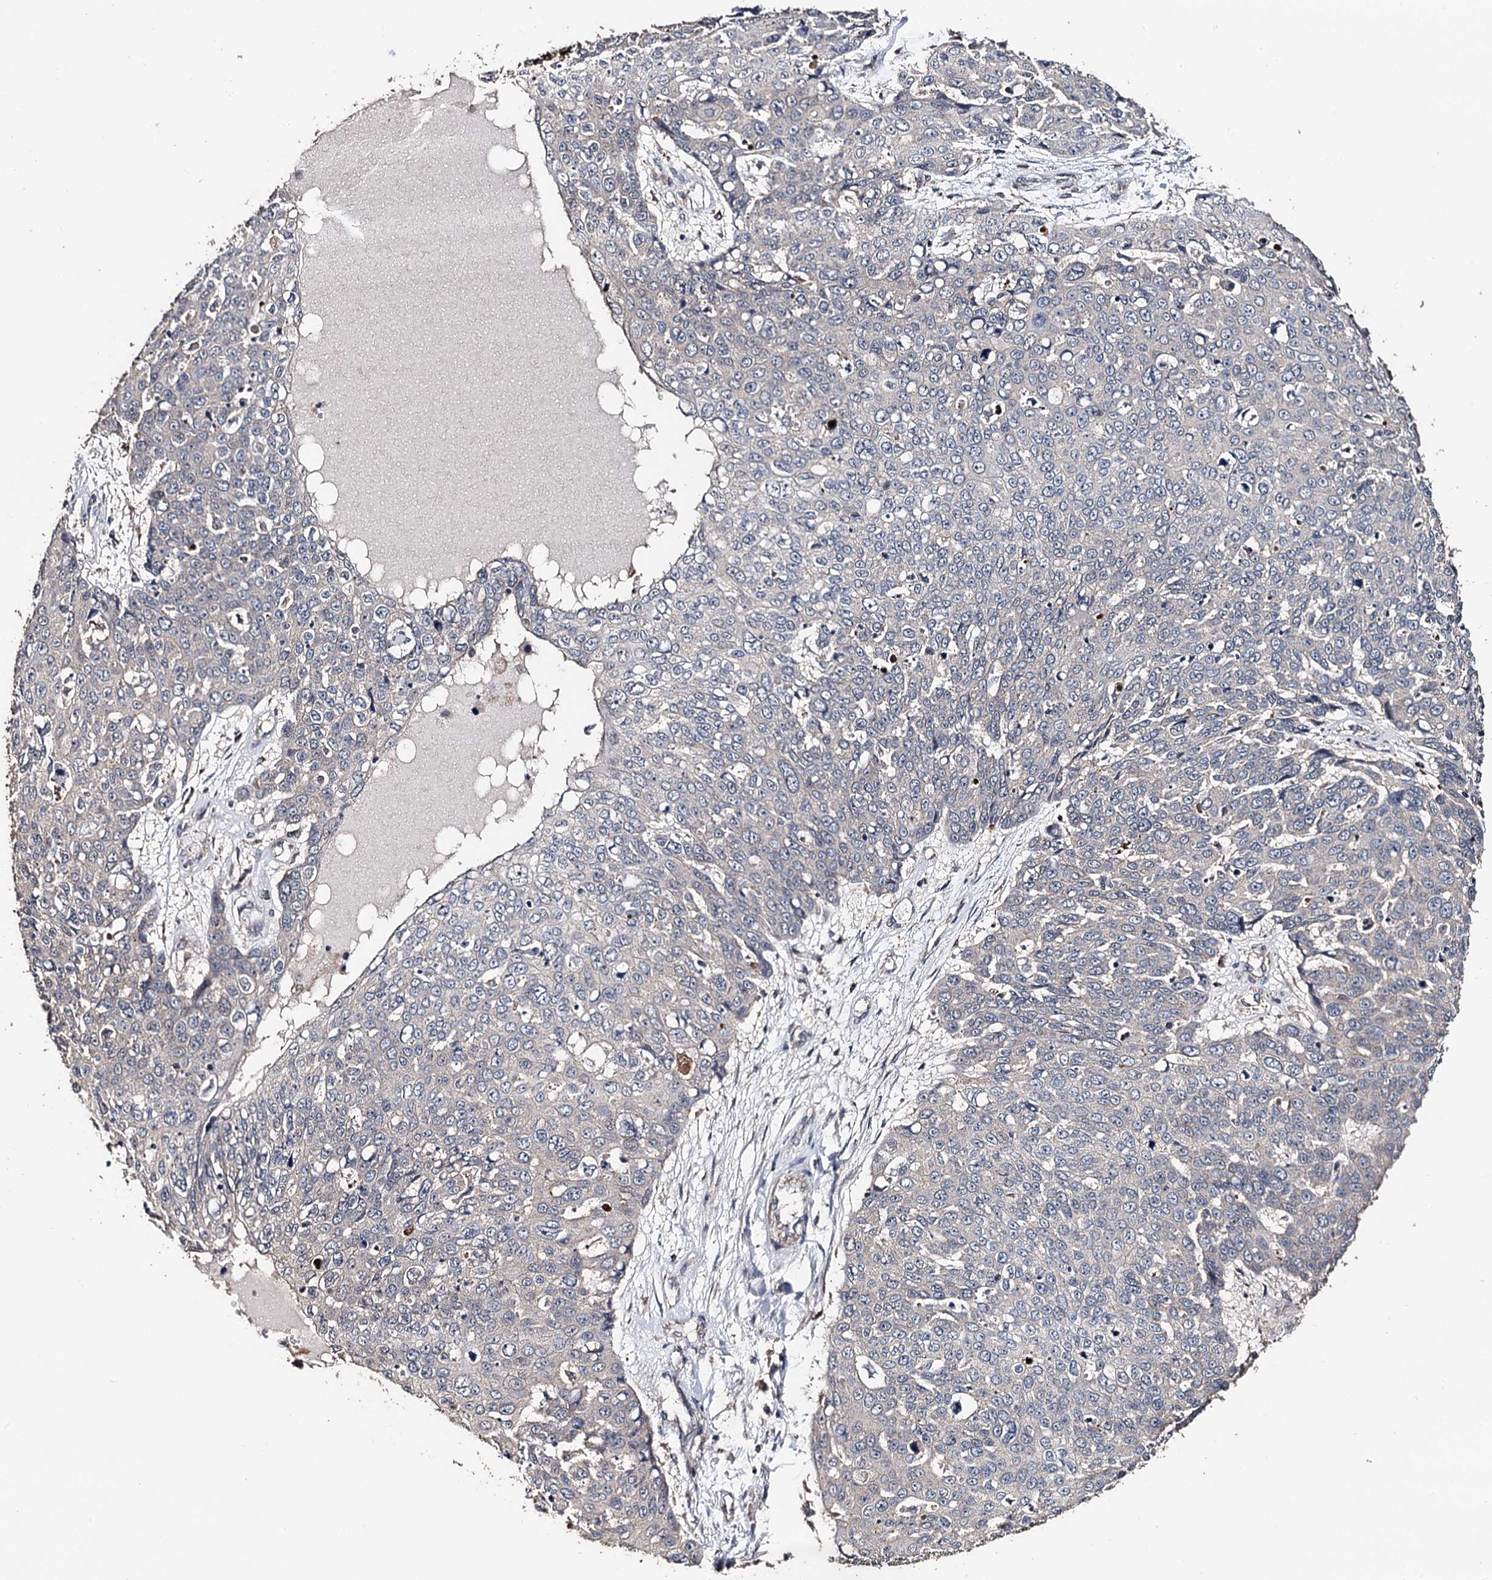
{"staining": {"intensity": "negative", "quantity": "none", "location": "none"}, "tissue": "skin cancer", "cell_type": "Tumor cells", "image_type": "cancer", "snomed": [{"axis": "morphology", "description": "Squamous cell carcinoma, NOS"}, {"axis": "topography", "description": "Skin"}], "caption": "Skin cancer stained for a protein using IHC shows no positivity tumor cells.", "gene": "PPTC7", "patient": {"sex": "male", "age": 71}}